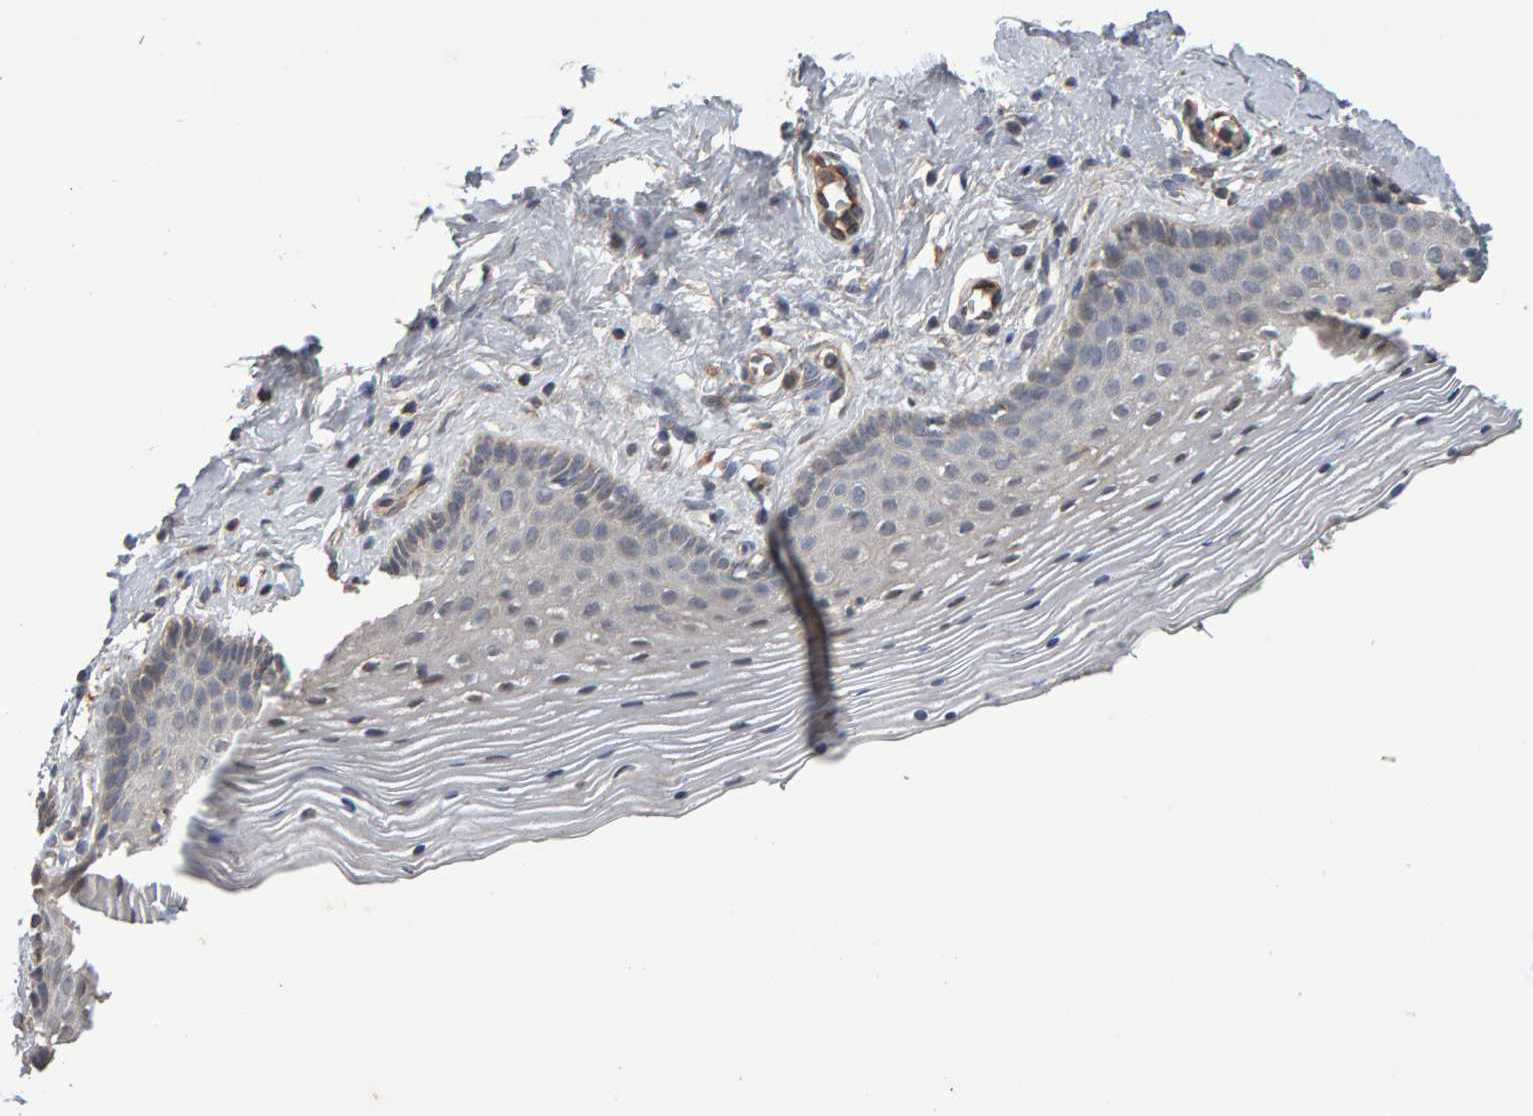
{"staining": {"intensity": "negative", "quantity": "none", "location": "none"}, "tissue": "vagina", "cell_type": "Squamous epithelial cells", "image_type": "normal", "snomed": [{"axis": "morphology", "description": "Normal tissue, NOS"}, {"axis": "topography", "description": "Vagina"}], "caption": "A high-resolution micrograph shows immunohistochemistry (IHC) staining of benign vagina, which exhibits no significant staining in squamous epithelial cells.", "gene": "COASY", "patient": {"sex": "female", "age": 32}}